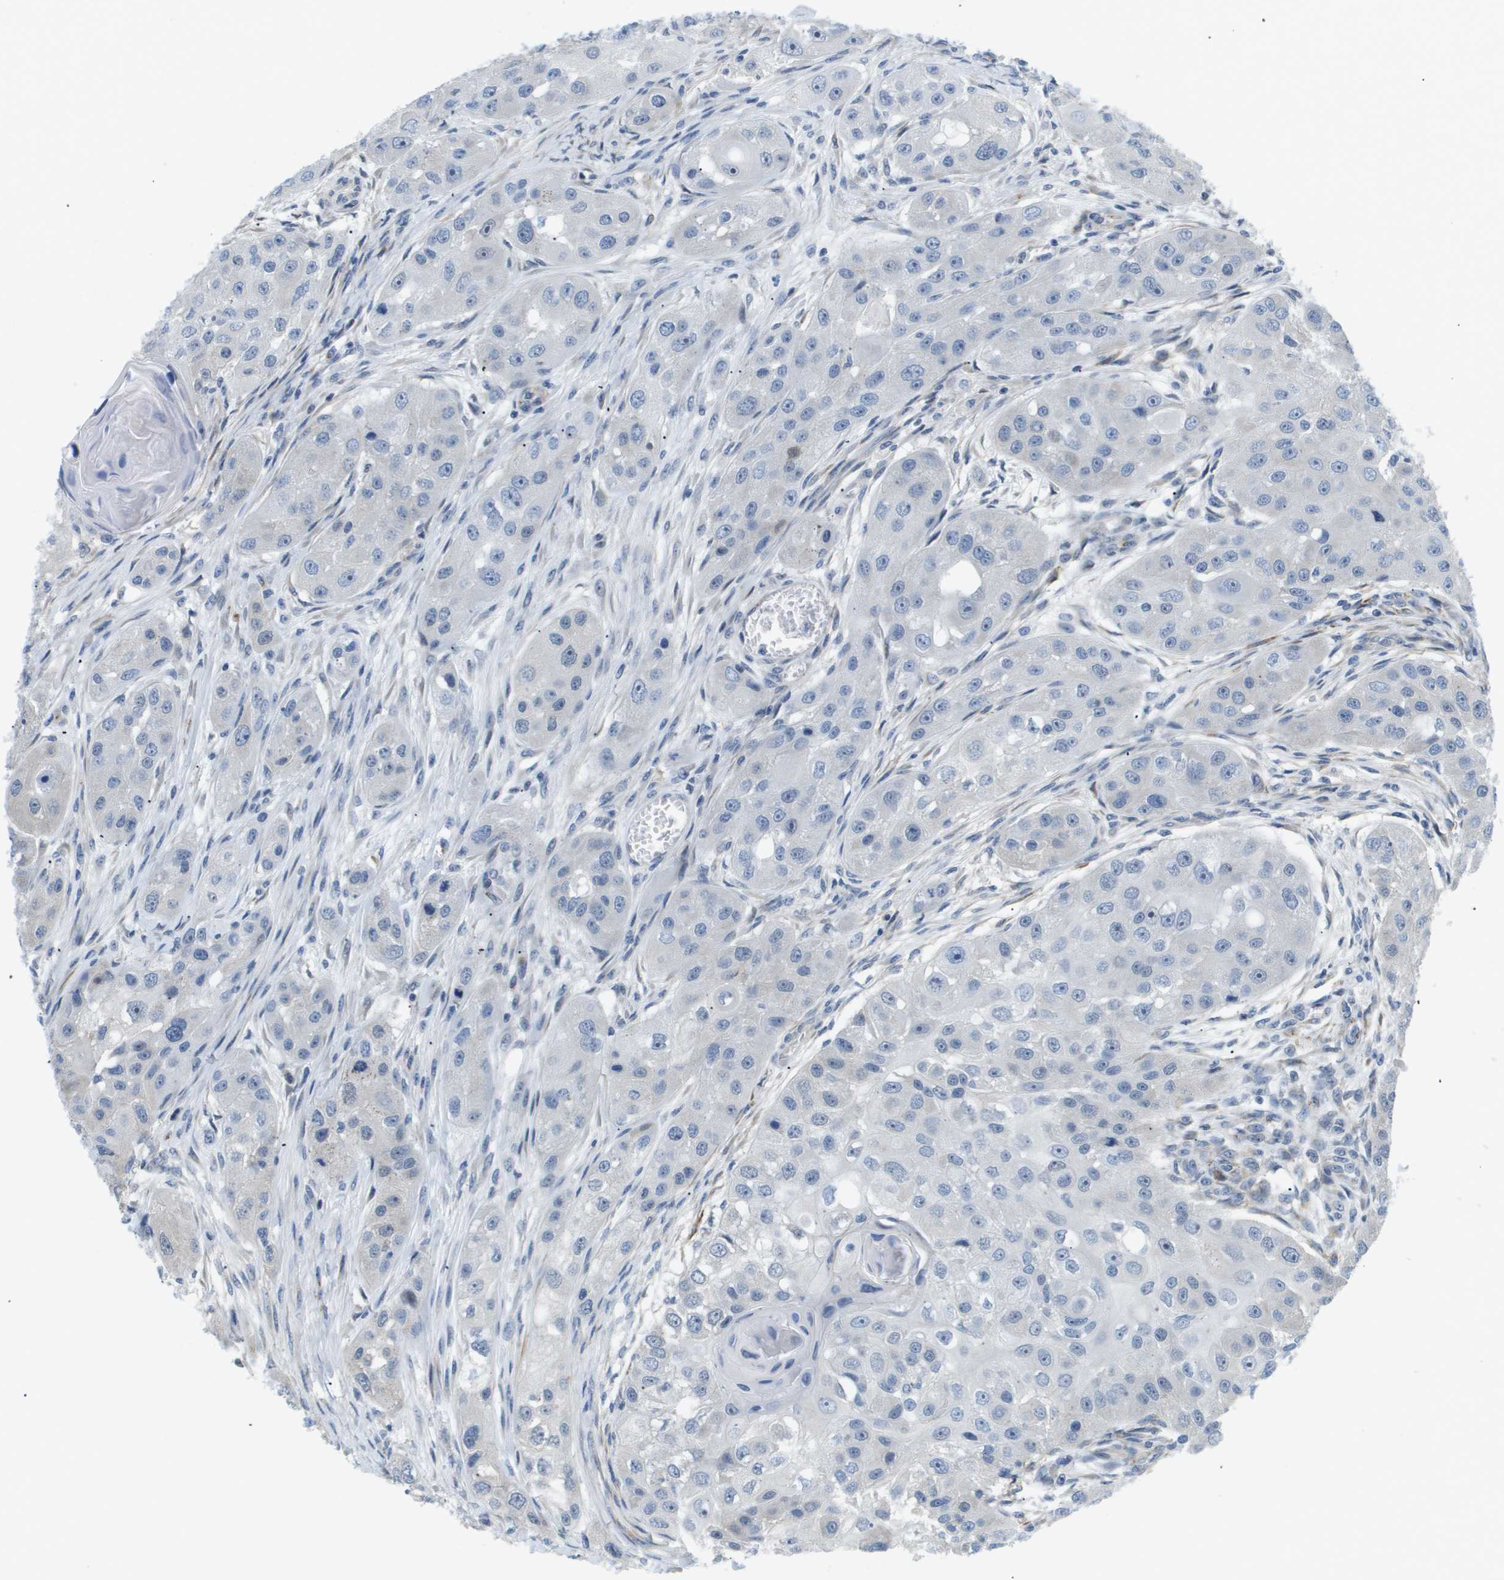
{"staining": {"intensity": "negative", "quantity": "none", "location": "none"}, "tissue": "head and neck cancer", "cell_type": "Tumor cells", "image_type": "cancer", "snomed": [{"axis": "morphology", "description": "Normal tissue, NOS"}, {"axis": "morphology", "description": "Squamous cell carcinoma, NOS"}, {"axis": "topography", "description": "Skeletal muscle"}, {"axis": "topography", "description": "Head-Neck"}], "caption": "Immunohistochemistry (IHC) of human head and neck squamous cell carcinoma reveals no staining in tumor cells.", "gene": "OTUD5", "patient": {"sex": "male", "age": 51}}